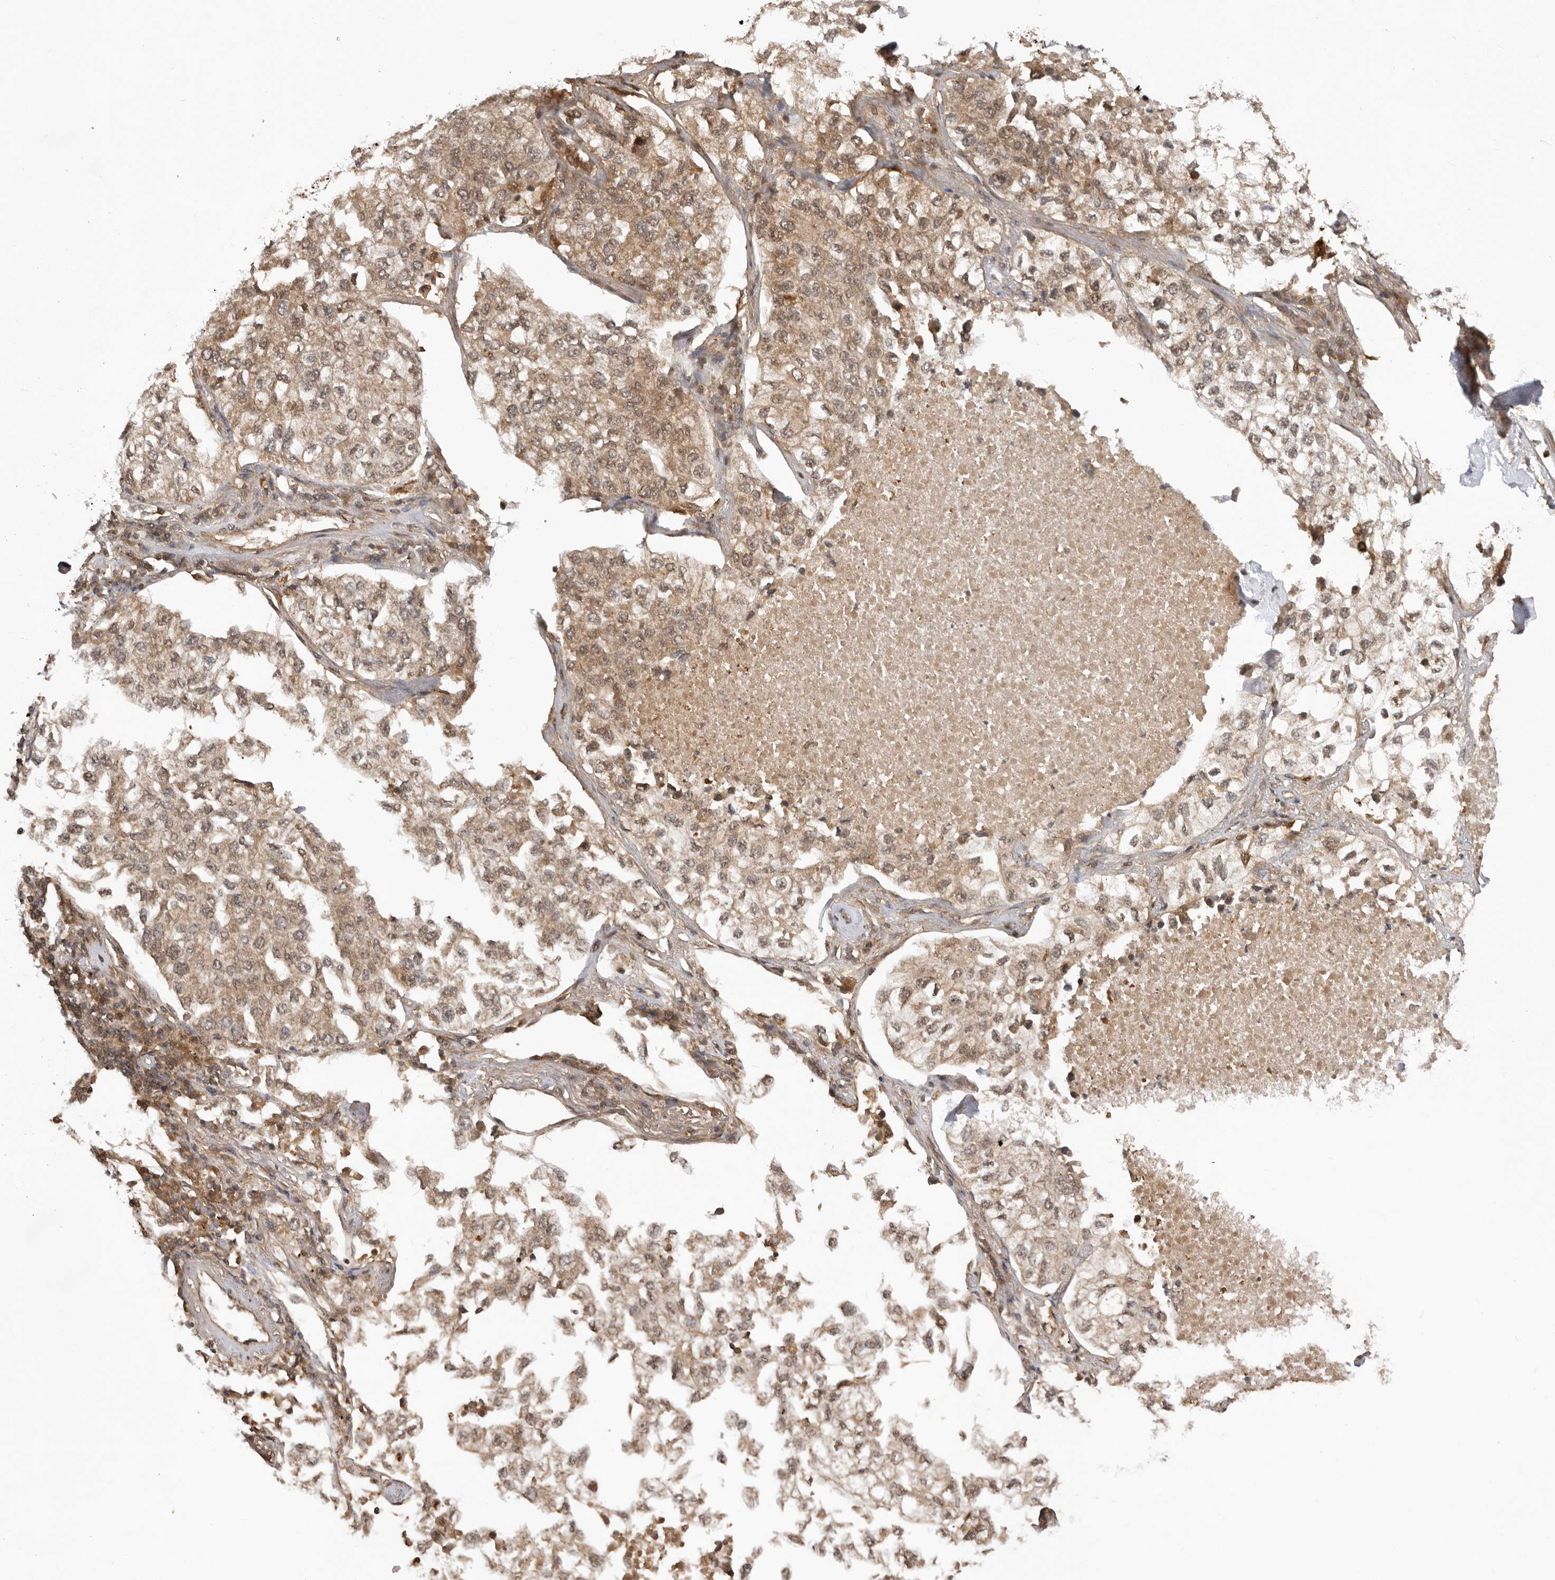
{"staining": {"intensity": "moderate", "quantity": ">75%", "location": "cytoplasmic/membranous,nuclear"}, "tissue": "lung cancer", "cell_type": "Tumor cells", "image_type": "cancer", "snomed": [{"axis": "morphology", "description": "Adenocarcinoma, NOS"}, {"axis": "topography", "description": "Lung"}], "caption": "Moderate cytoplasmic/membranous and nuclear positivity for a protein is appreciated in approximately >75% of tumor cells of lung adenocarcinoma using immunohistochemistry.", "gene": "ADPRS", "patient": {"sex": "male", "age": 63}}